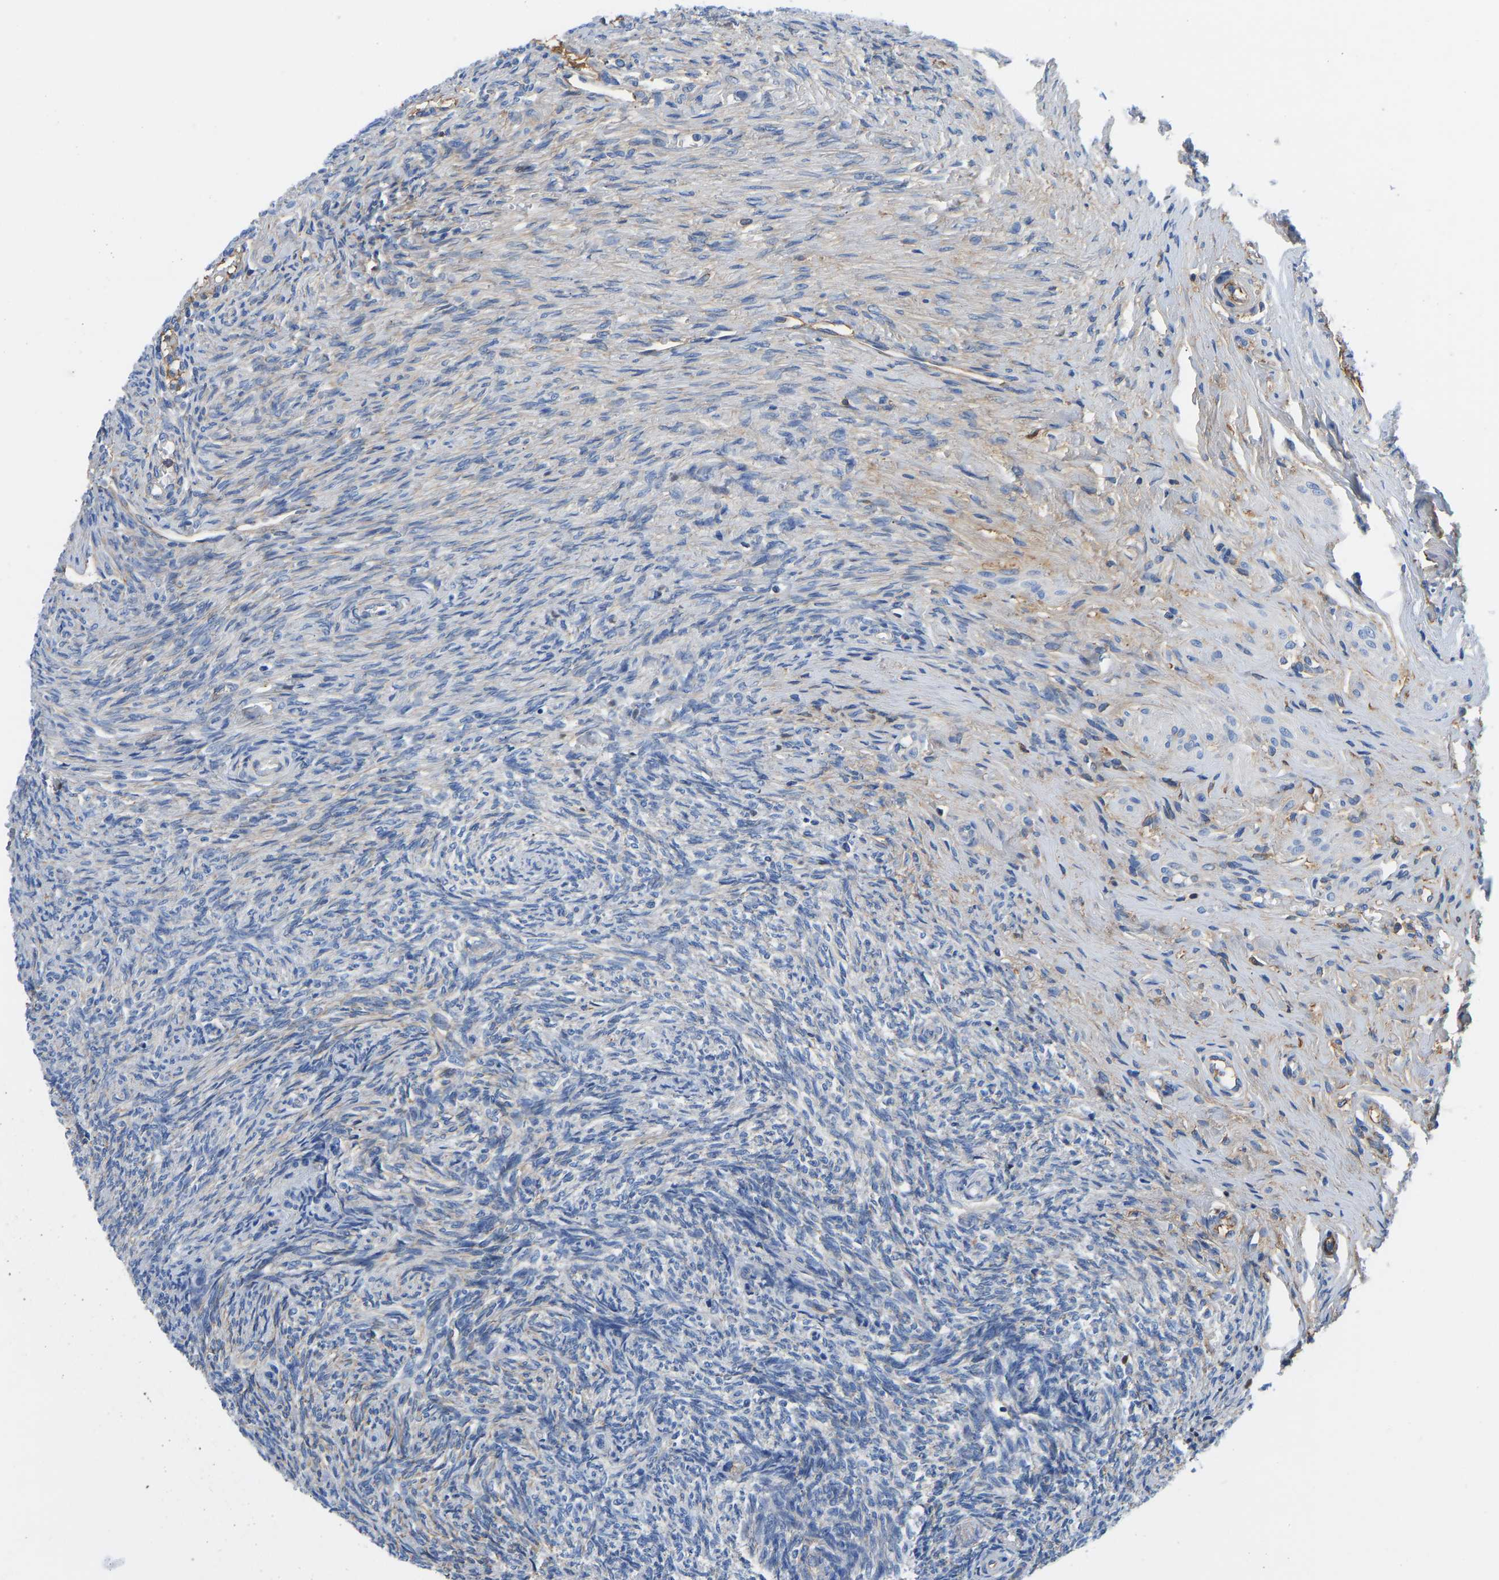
{"staining": {"intensity": "negative", "quantity": "none", "location": "none"}, "tissue": "ovary", "cell_type": "Follicle cells", "image_type": "normal", "snomed": [{"axis": "morphology", "description": "Normal tissue, NOS"}, {"axis": "topography", "description": "Ovary"}], "caption": "Protein analysis of unremarkable ovary shows no significant staining in follicle cells.", "gene": "HSPG2", "patient": {"sex": "female", "age": 41}}